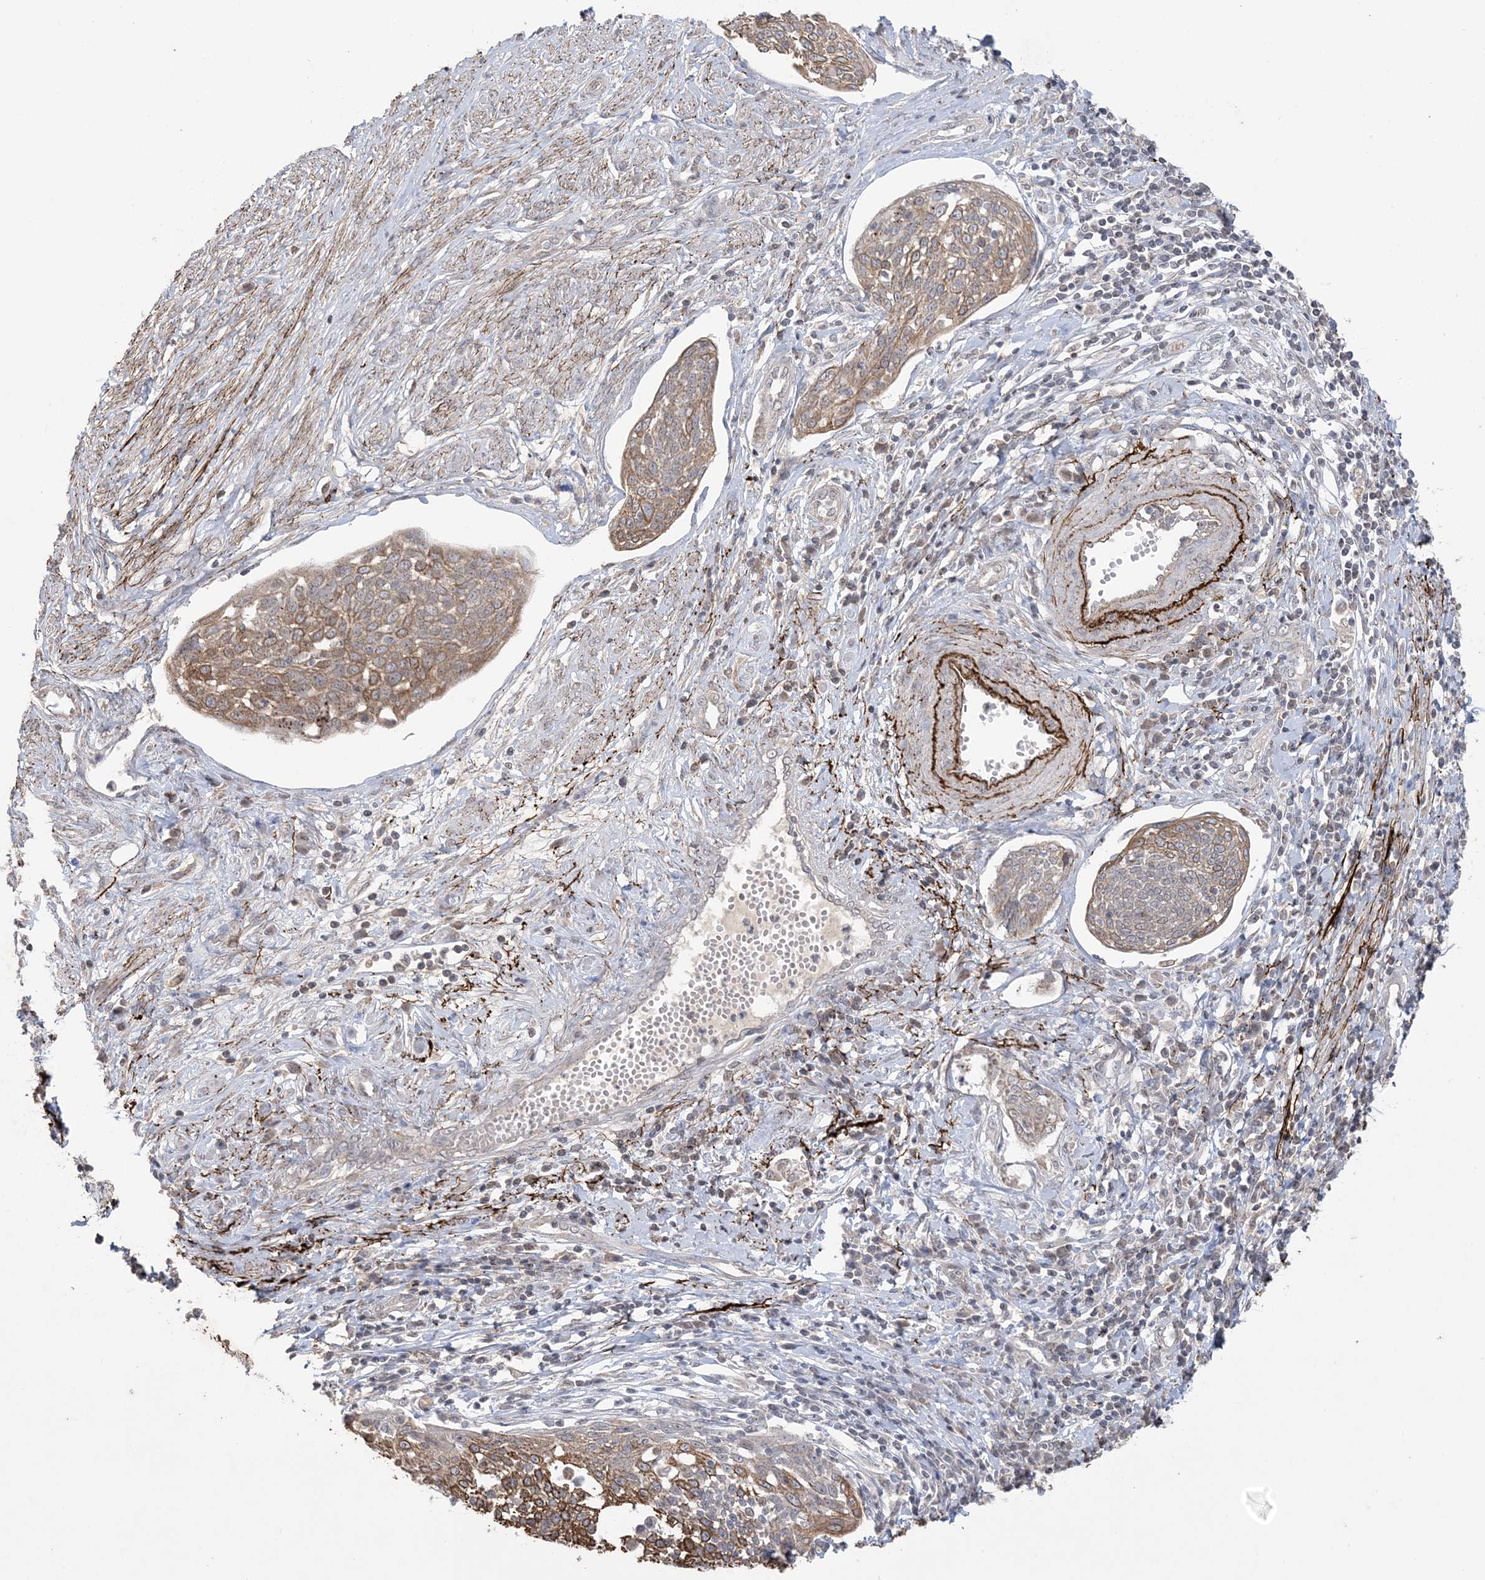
{"staining": {"intensity": "moderate", "quantity": ">75%", "location": "cytoplasmic/membranous"}, "tissue": "cervical cancer", "cell_type": "Tumor cells", "image_type": "cancer", "snomed": [{"axis": "morphology", "description": "Squamous cell carcinoma, NOS"}, {"axis": "topography", "description": "Cervix"}], "caption": "Human cervical cancer stained with a brown dye exhibits moderate cytoplasmic/membranous positive staining in approximately >75% of tumor cells.", "gene": "XRN1", "patient": {"sex": "female", "age": 34}}